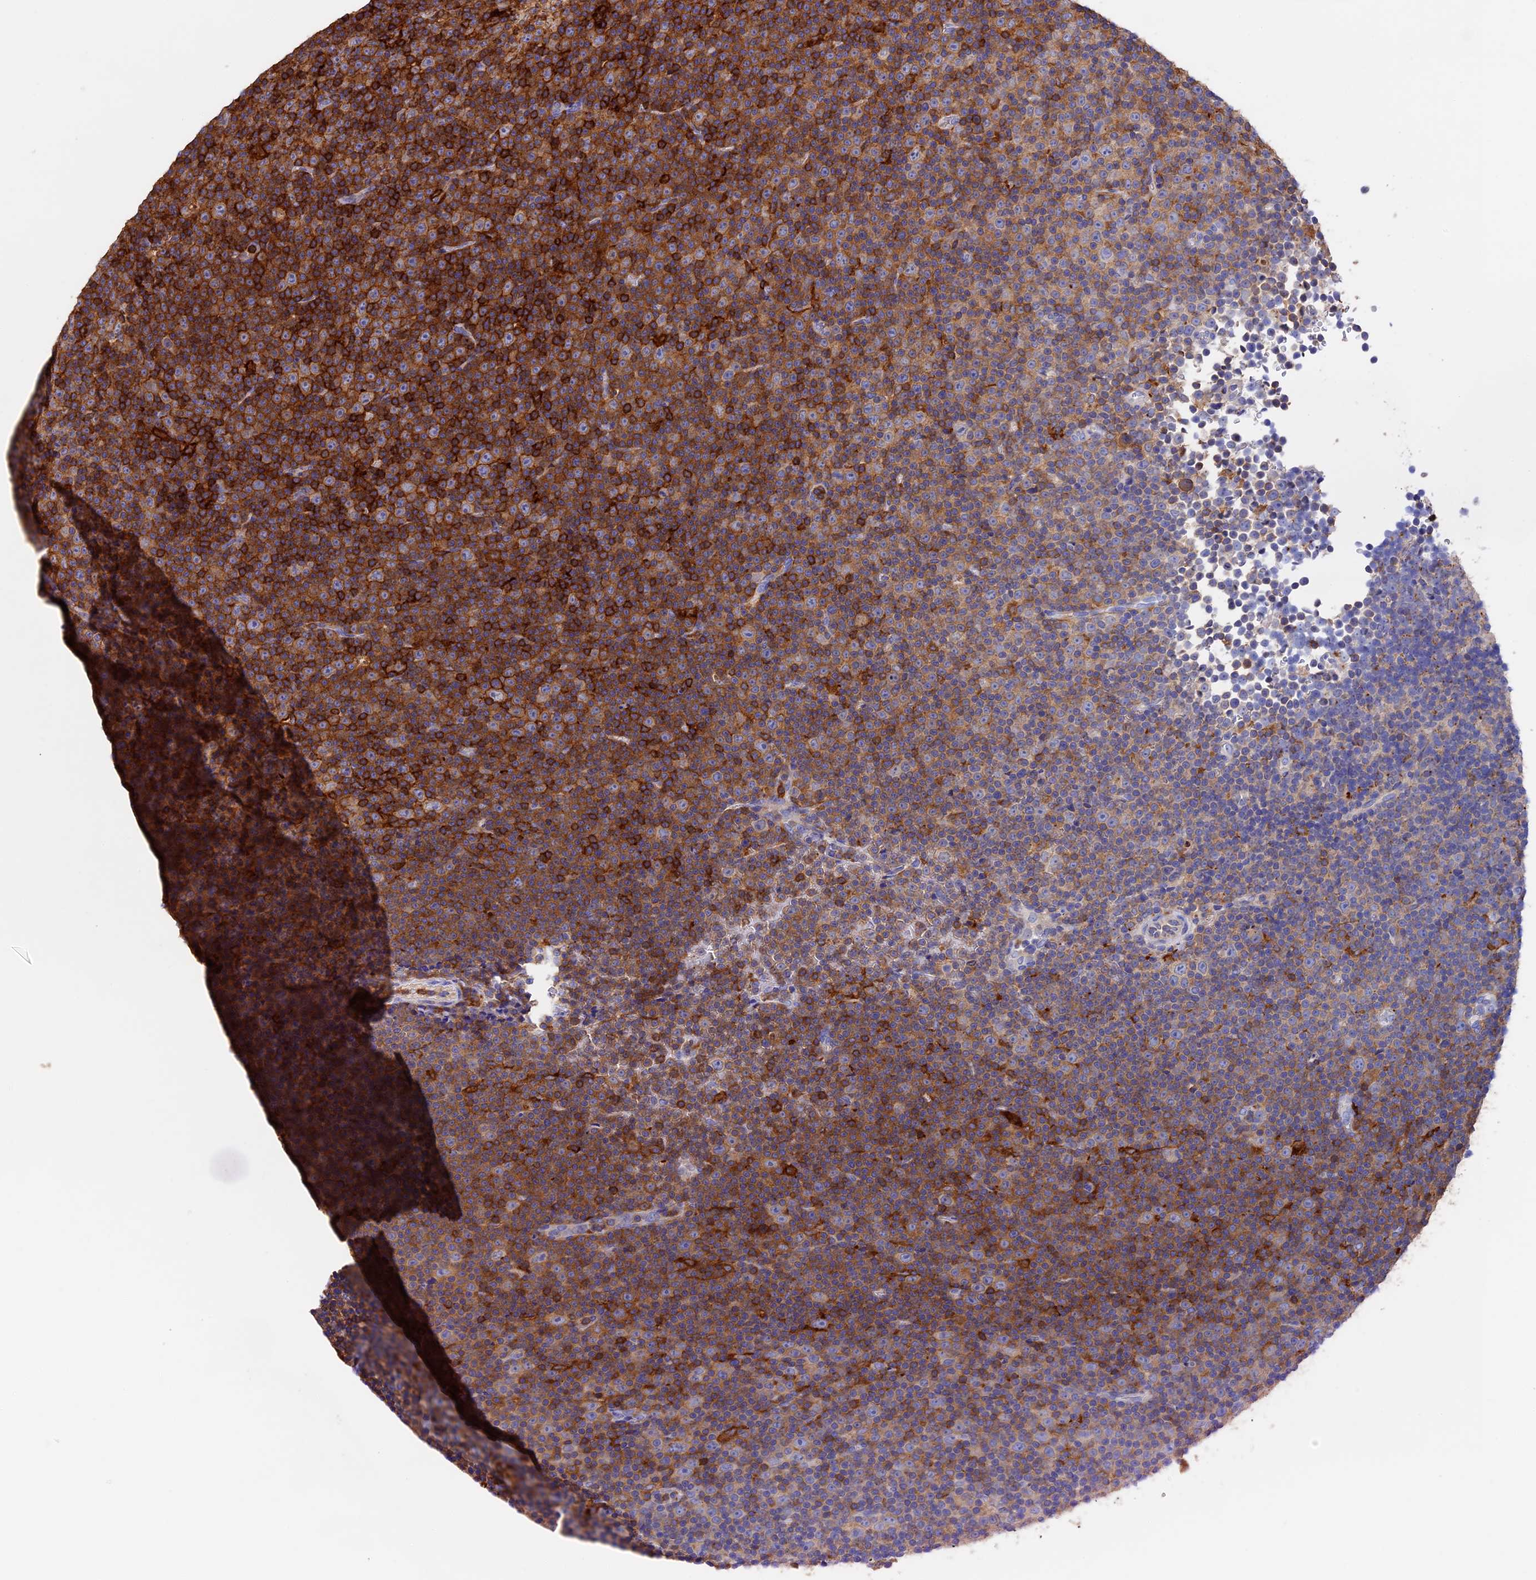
{"staining": {"intensity": "strong", "quantity": "25%-75%", "location": "cytoplasmic/membranous"}, "tissue": "lymphoma", "cell_type": "Tumor cells", "image_type": "cancer", "snomed": [{"axis": "morphology", "description": "Malignant lymphoma, non-Hodgkin's type, Low grade"}, {"axis": "topography", "description": "Lymph node"}], "caption": "The immunohistochemical stain labels strong cytoplasmic/membranous positivity in tumor cells of malignant lymphoma, non-Hodgkin's type (low-grade) tissue.", "gene": "ADAT1", "patient": {"sex": "female", "age": 67}}